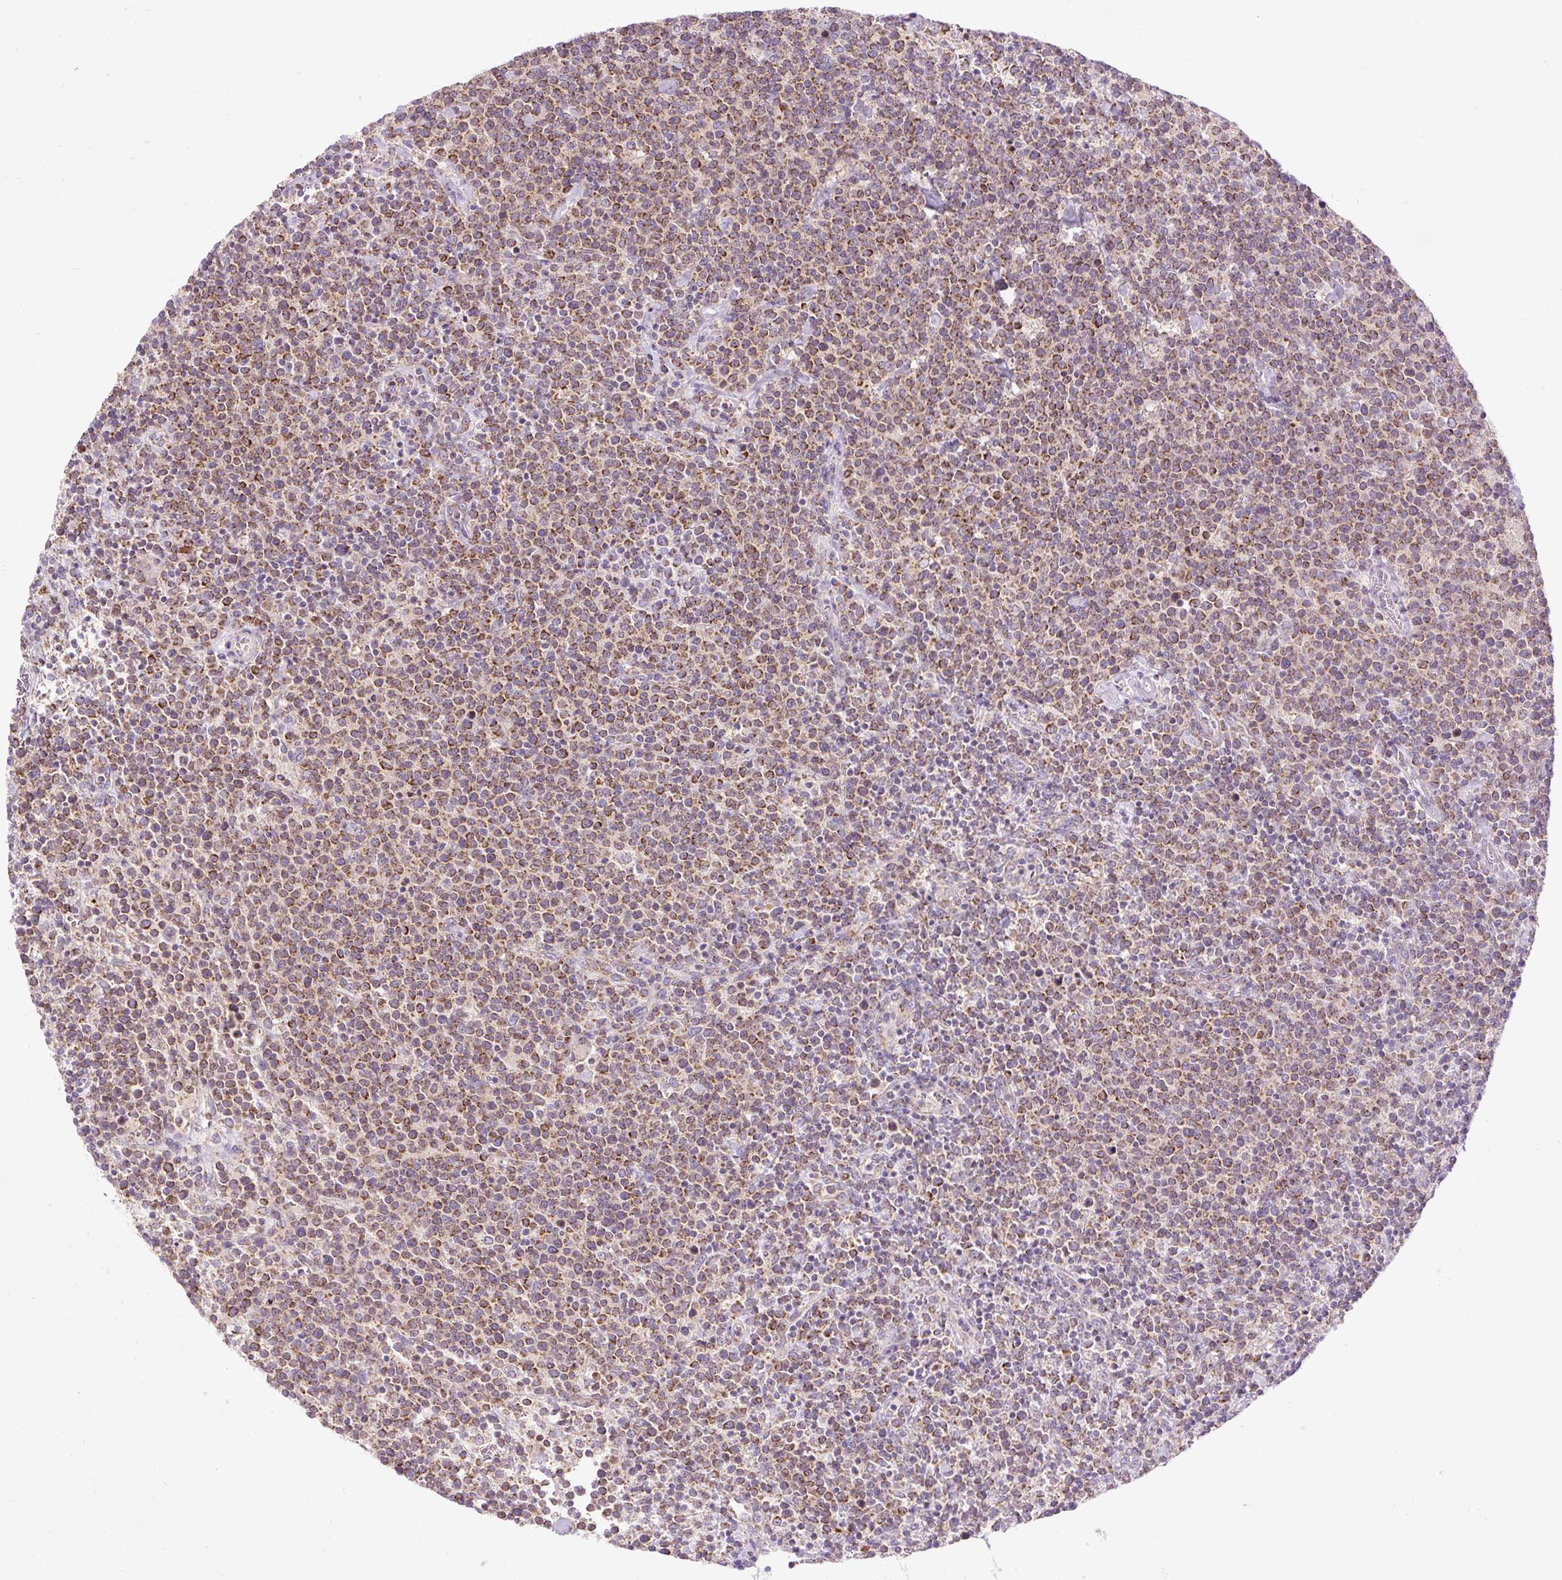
{"staining": {"intensity": "moderate", "quantity": ">75%", "location": "cytoplasmic/membranous"}, "tissue": "lymphoma", "cell_type": "Tumor cells", "image_type": "cancer", "snomed": [{"axis": "morphology", "description": "Malignant lymphoma, non-Hodgkin's type, High grade"}, {"axis": "topography", "description": "Lymph node"}], "caption": "Malignant lymphoma, non-Hodgkin's type (high-grade) stained with a brown dye displays moderate cytoplasmic/membranous positive expression in about >75% of tumor cells.", "gene": "TM2D3", "patient": {"sex": "male", "age": 61}}